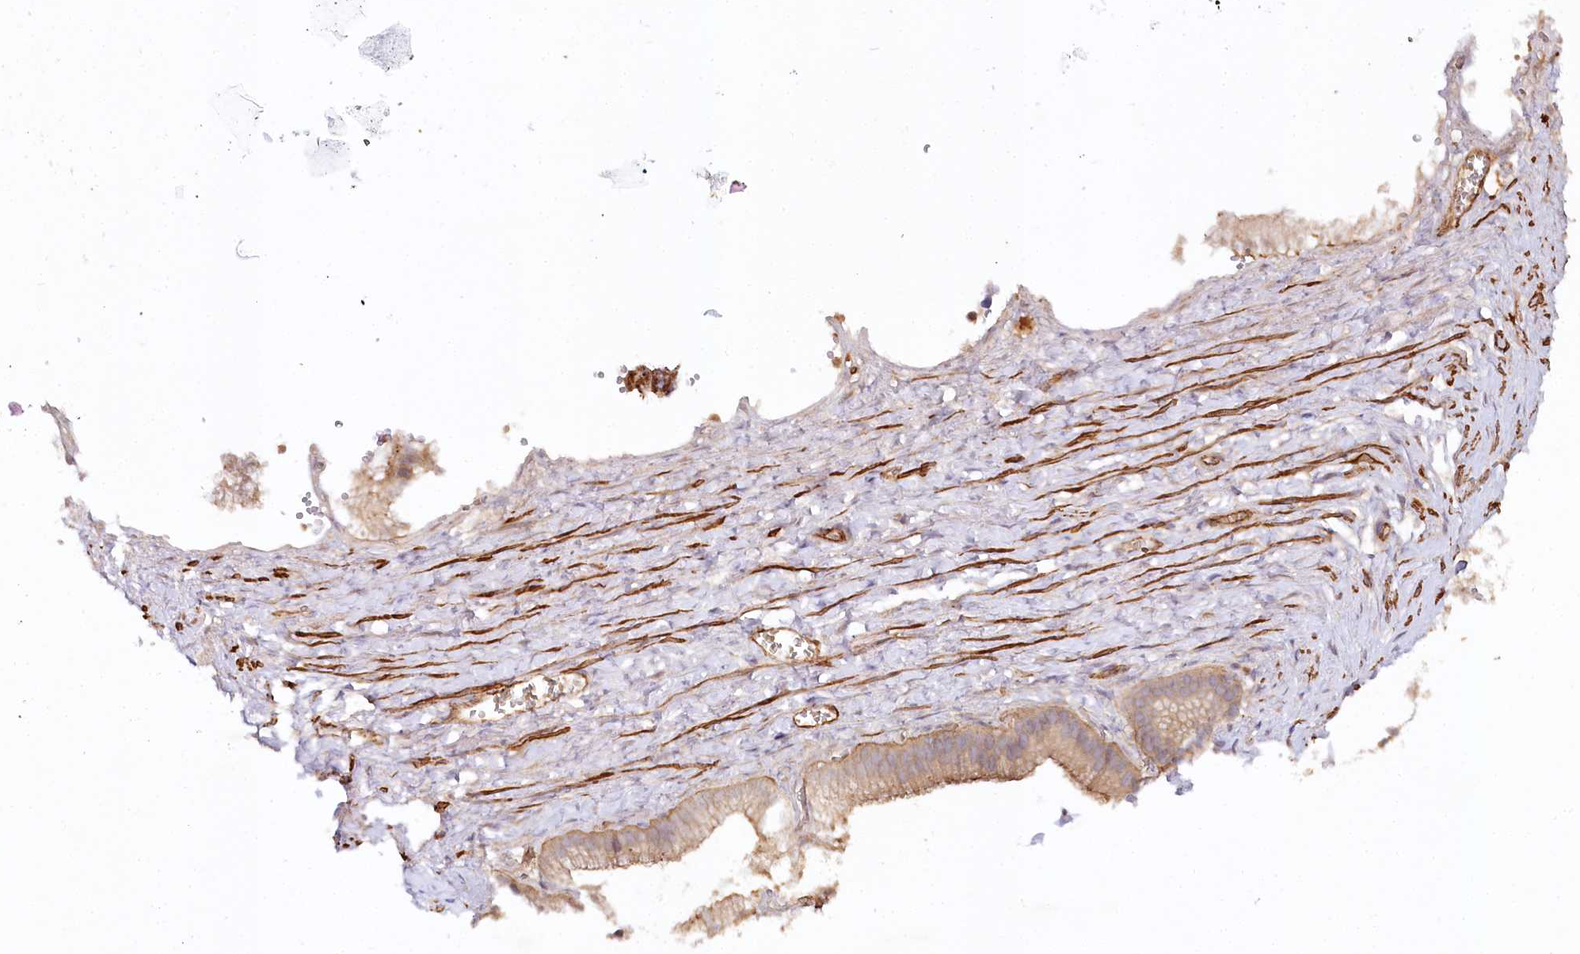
{"staining": {"intensity": "negative", "quantity": "none", "location": "none"}, "tissue": "adipose tissue", "cell_type": "Adipocytes", "image_type": "normal", "snomed": [{"axis": "morphology", "description": "Normal tissue, NOS"}, {"axis": "topography", "description": "Gallbladder"}, {"axis": "topography", "description": "Peripheral nerve tissue"}], "caption": "Adipocytes are negative for protein expression in normal human adipose tissue. (DAB (3,3'-diaminobenzidine) immunohistochemistry (IHC) with hematoxylin counter stain).", "gene": "ALDH3B1", "patient": {"sex": "male", "age": 38}}